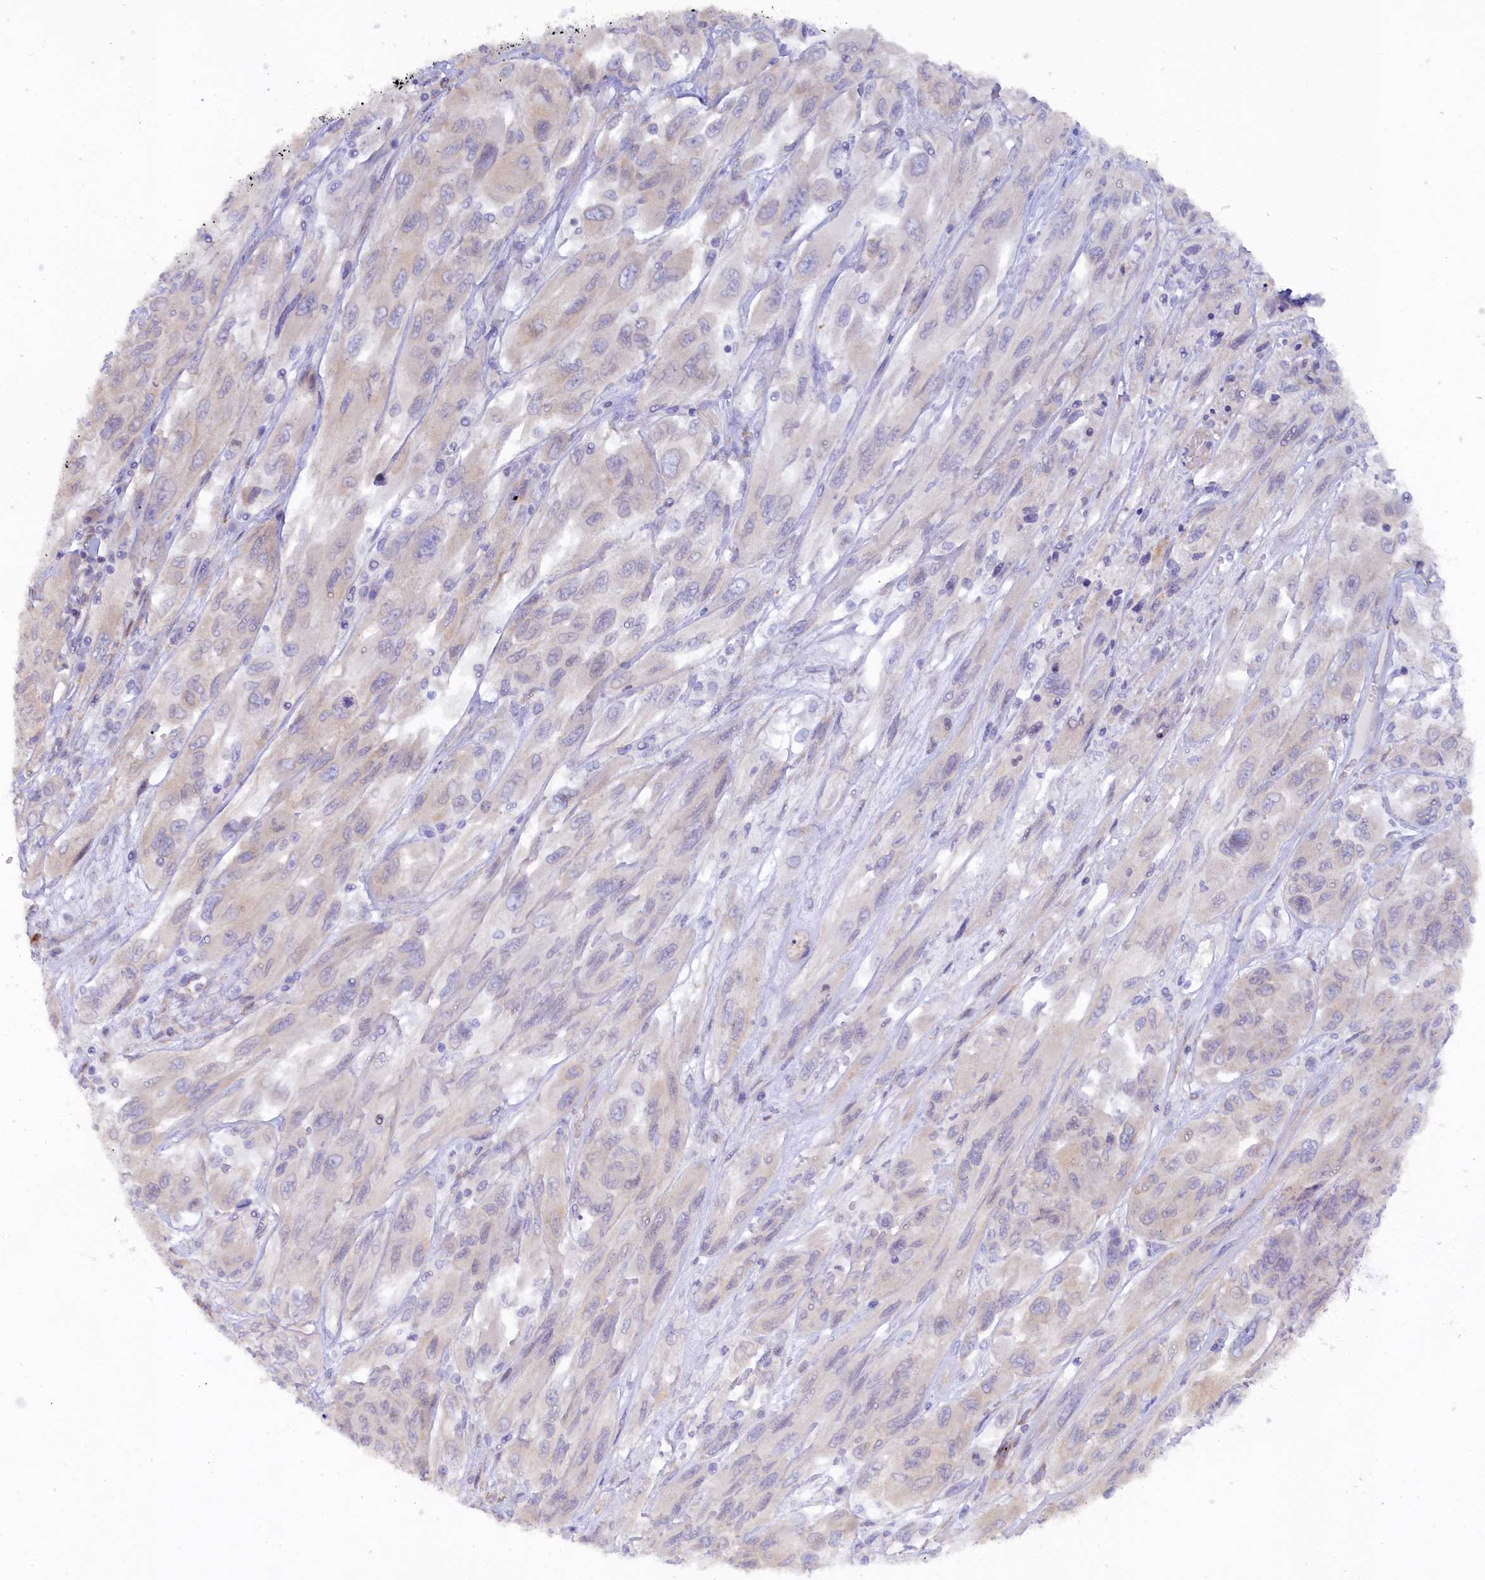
{"staining": {"intensity": "negative", "quantity": "none", "location": "none"}, "tissue": "melanoma", "cell_type": "Tumor cells", "image_type": "cancer", "snomed": [{"axis": "morphology", "description": "Malignant melanoma, NOS"}, {"axis": "topography", "description": "Skin"}], "caption": "Immunohistochemistry (IHC) of human malignant melanoma displays no expression in tumor cells.", "gene": "POGLUT3", "patient": {"sex": "female", "age": 91}}